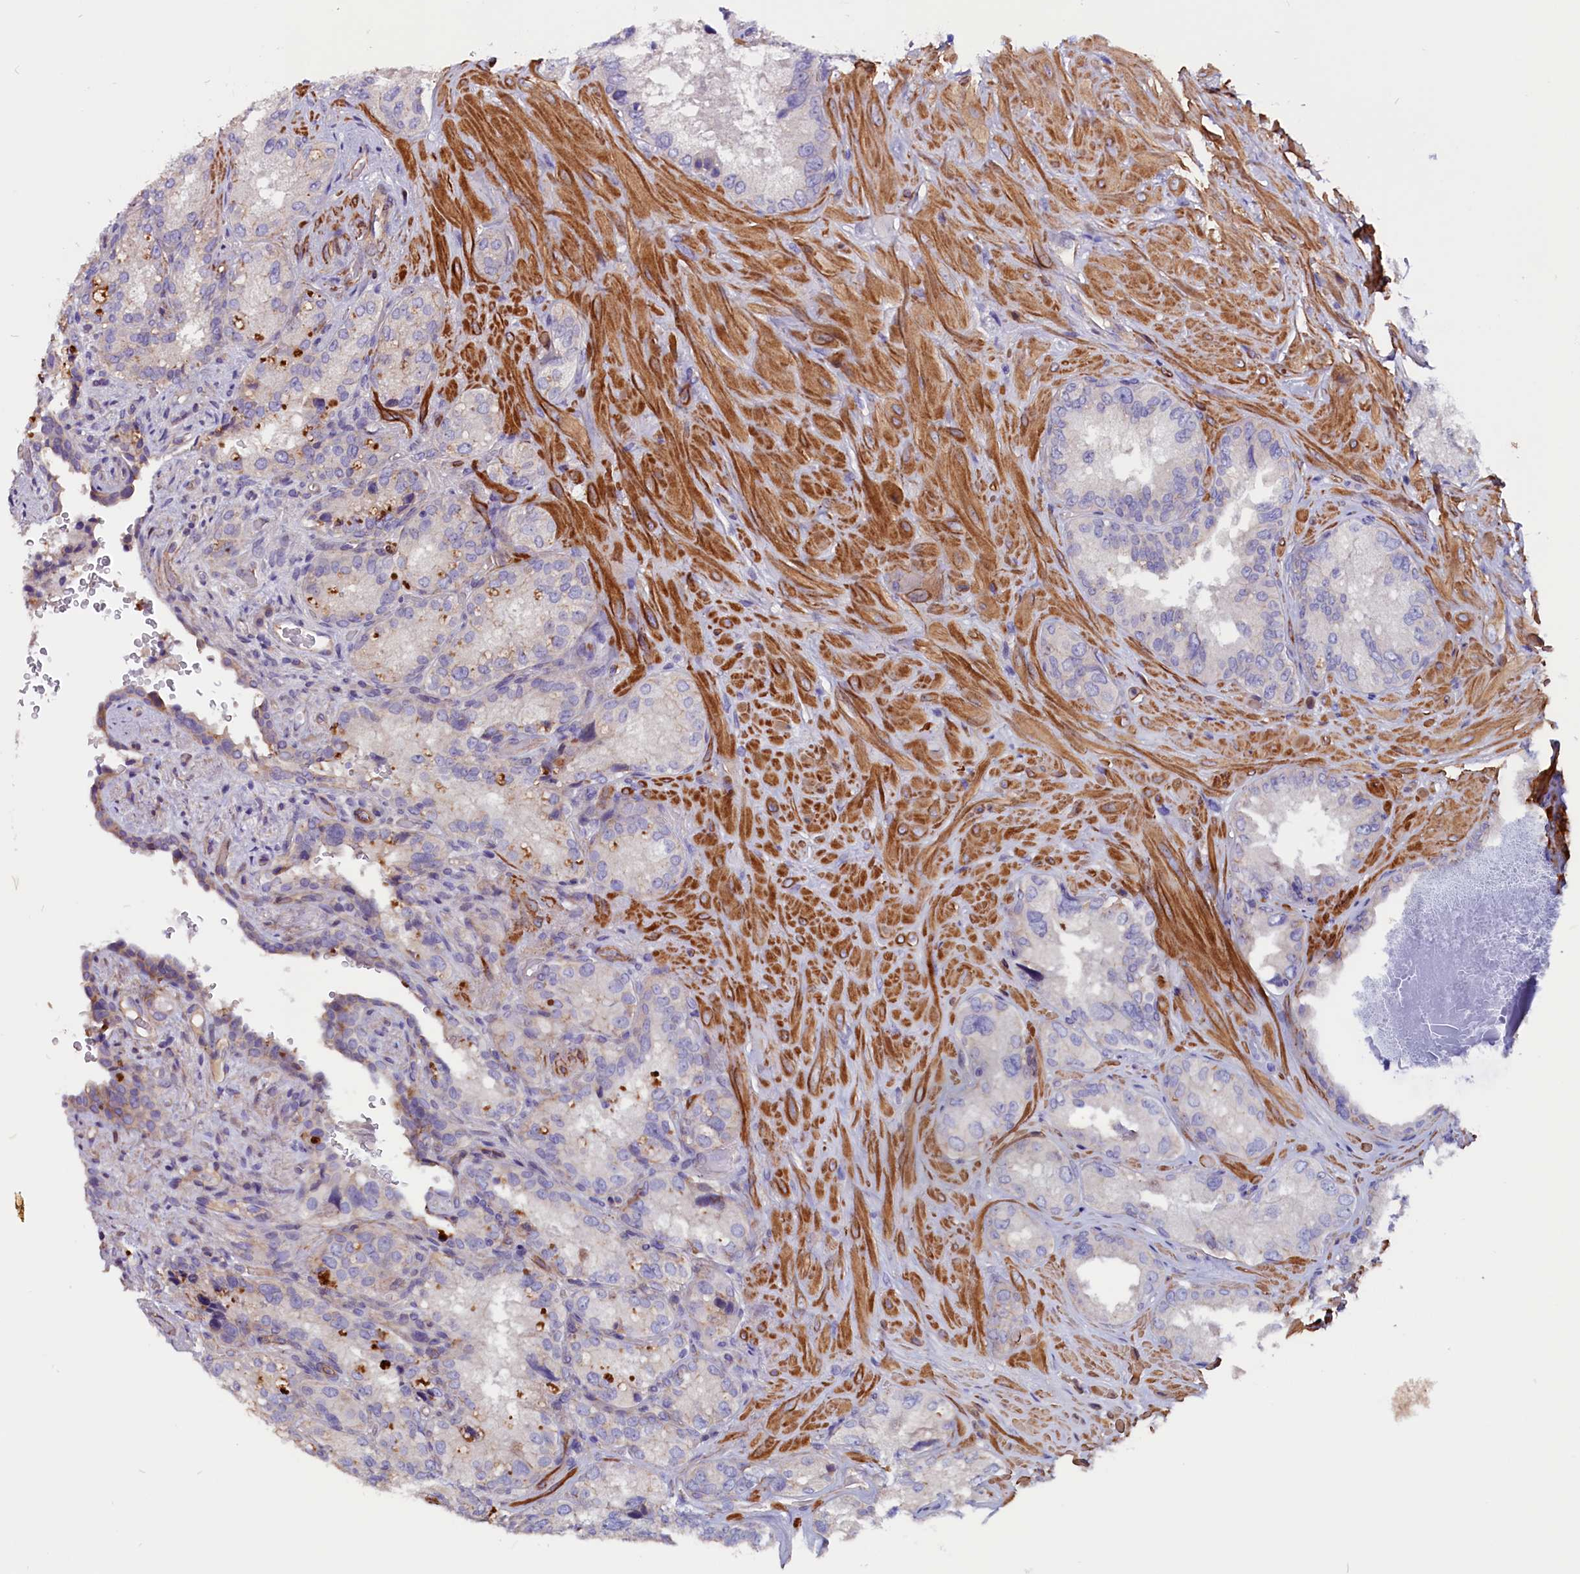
{"staining": {"intensity": "negative", "quantity": "none", "location": "none"}, "tissue": "seminal vesicle", "cell_type": "Glandular cells", "image_type": "normal", "snomed": [{"axis": "morphology", "description": "Normal tissue, NOS"}, {"axis": "topography", "description": "Seminal veicle"}, {"axis": "topography", "description": "Peripheral nerve tissue"}], "caption": "Protein analysis of benign seminal vesicle shows no significant expression in glandular cells. (DAB immunohistochemistry (IHC), high magnification).", "gene": "ZNF749", "patient": {"sex": "male", "age": 67}}